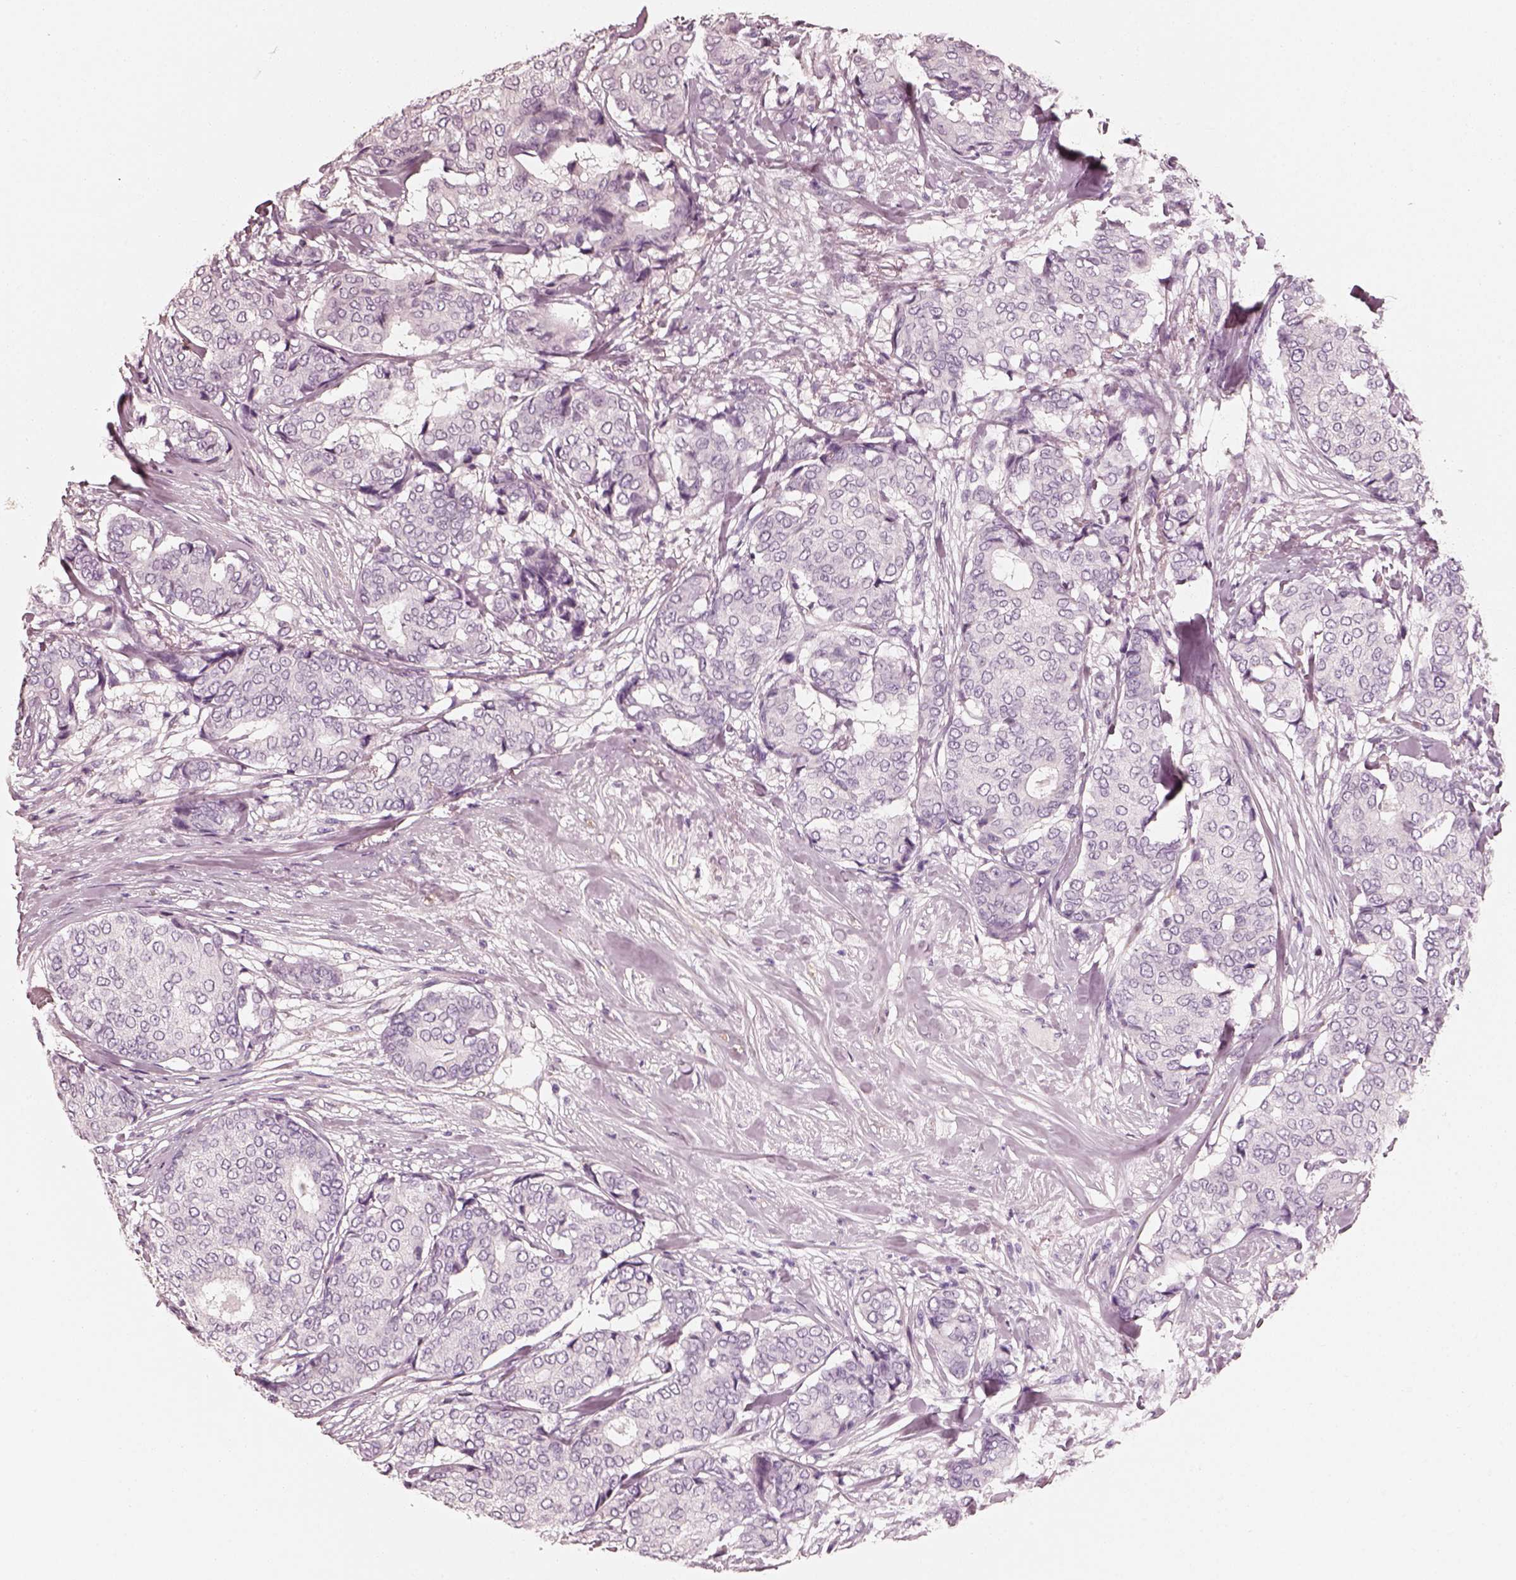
{"staining": {"intensity": "negative", "quantity": "none", "location": "none"}, "tissue": "breast cancer", "cell_type": "Tumor cells", "image_type": "cancer", "snomed": [{"axis": "morphology", "description": "Duct carcinoma"}, {"axis": "topography", "description": "Breast"}], "caption": "High magnification brightfield microscopy of breast cancer (intraductal carcinoma) stained with DAB (3,3'-diaminobenzidine) (brown) and counterstained with hematoxylin (blue): tumor cells show no significant staining. (DAB immunohistochemistry with hematoxylin counter stain).", "gene": "RS1", "patient": {"sex": "female", "age": 75}}